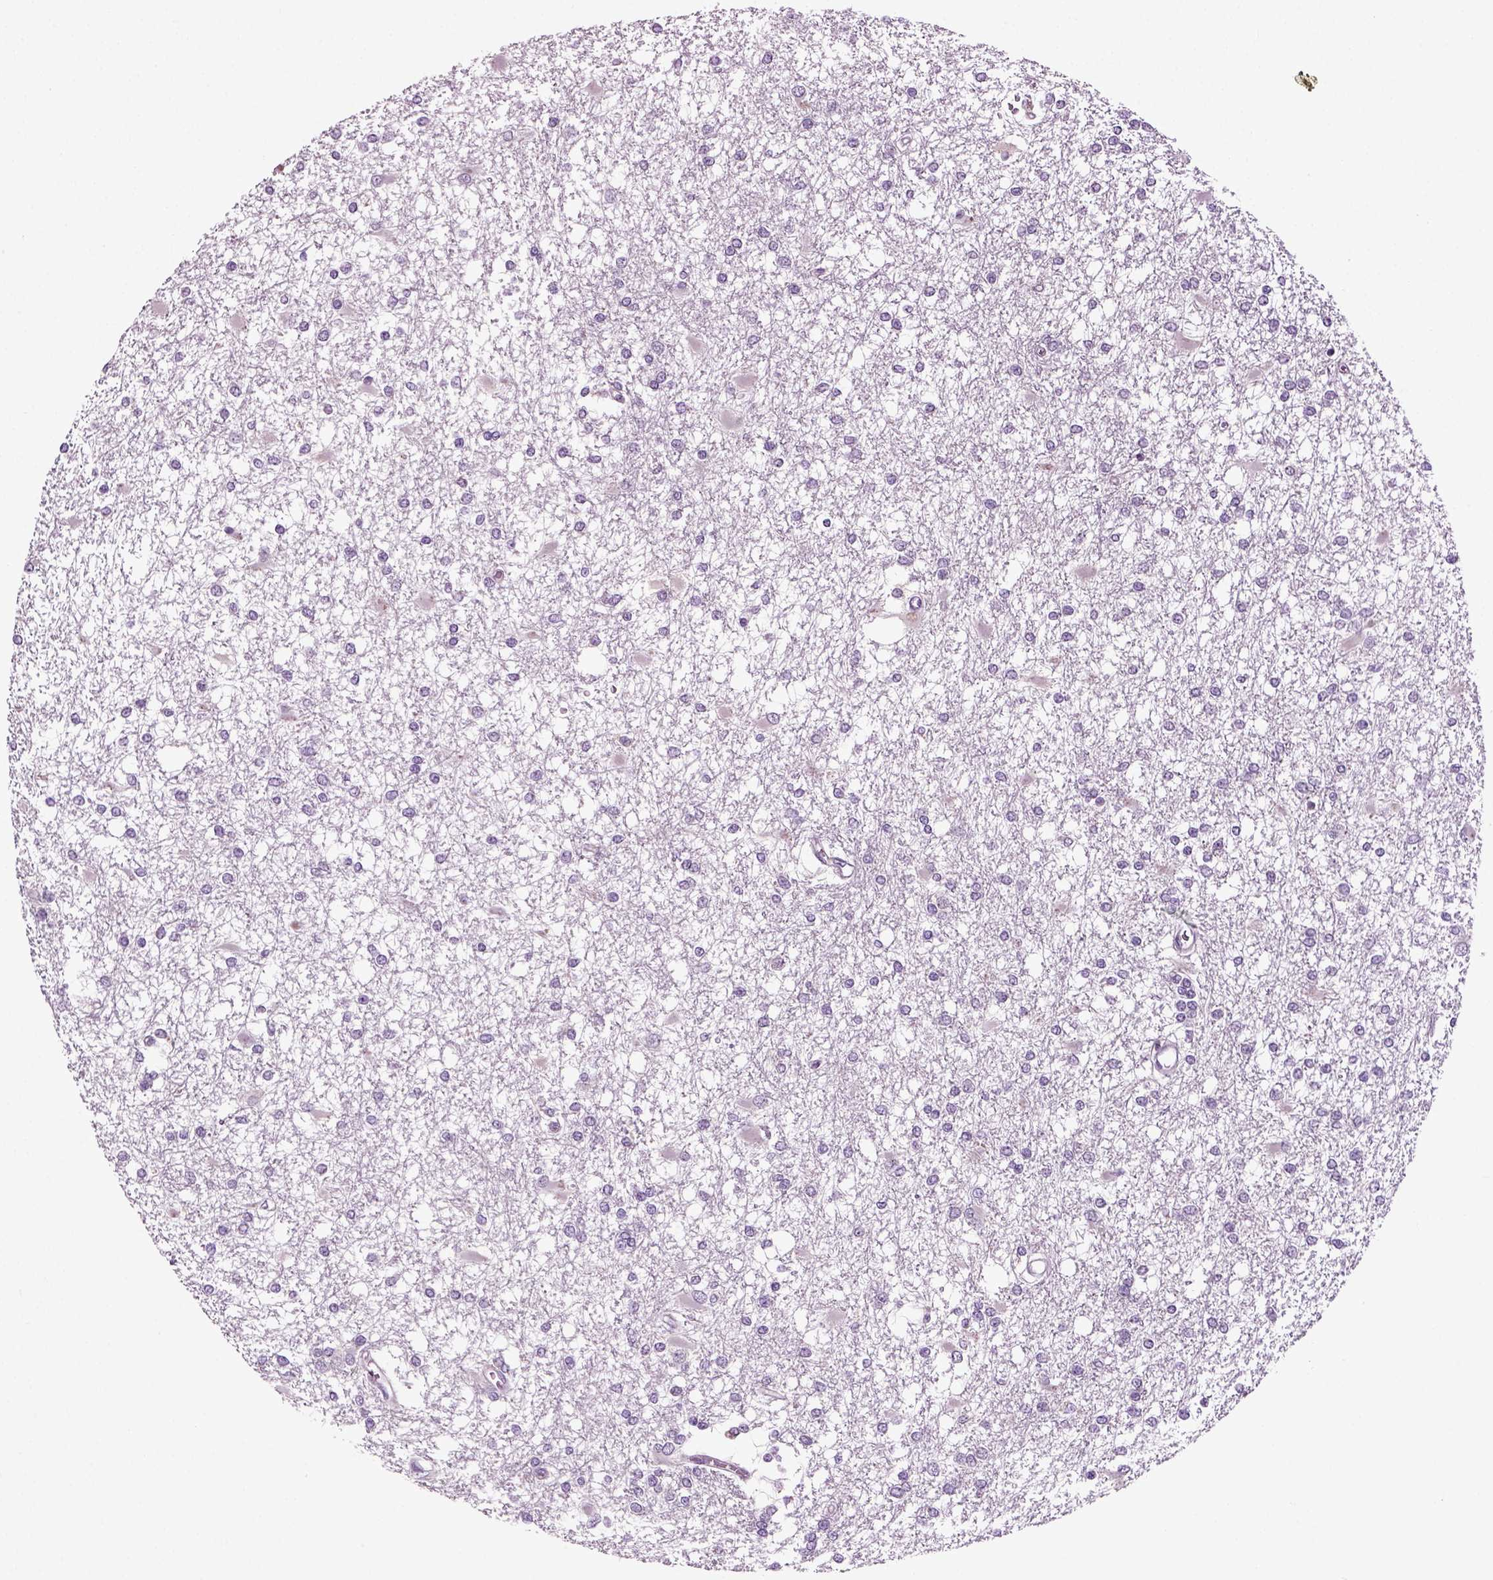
{"staining": {"intensity": "negative", "quantity": "none", "location": "none"}, "tissue": "glioma", "cell_type": "Tumor cells", "image_type": "cancer", "snomed": [{"axis": "morphology", "description": "Glioma, malignant, High grade"}, {"axis": "topography", "description": "Cerebral cortex"}], "caption": "IHC of glioma exhibits no expression in tumor cells.", "gene": "SPATA17", "patient": {"sex": "male", "age": 79}}